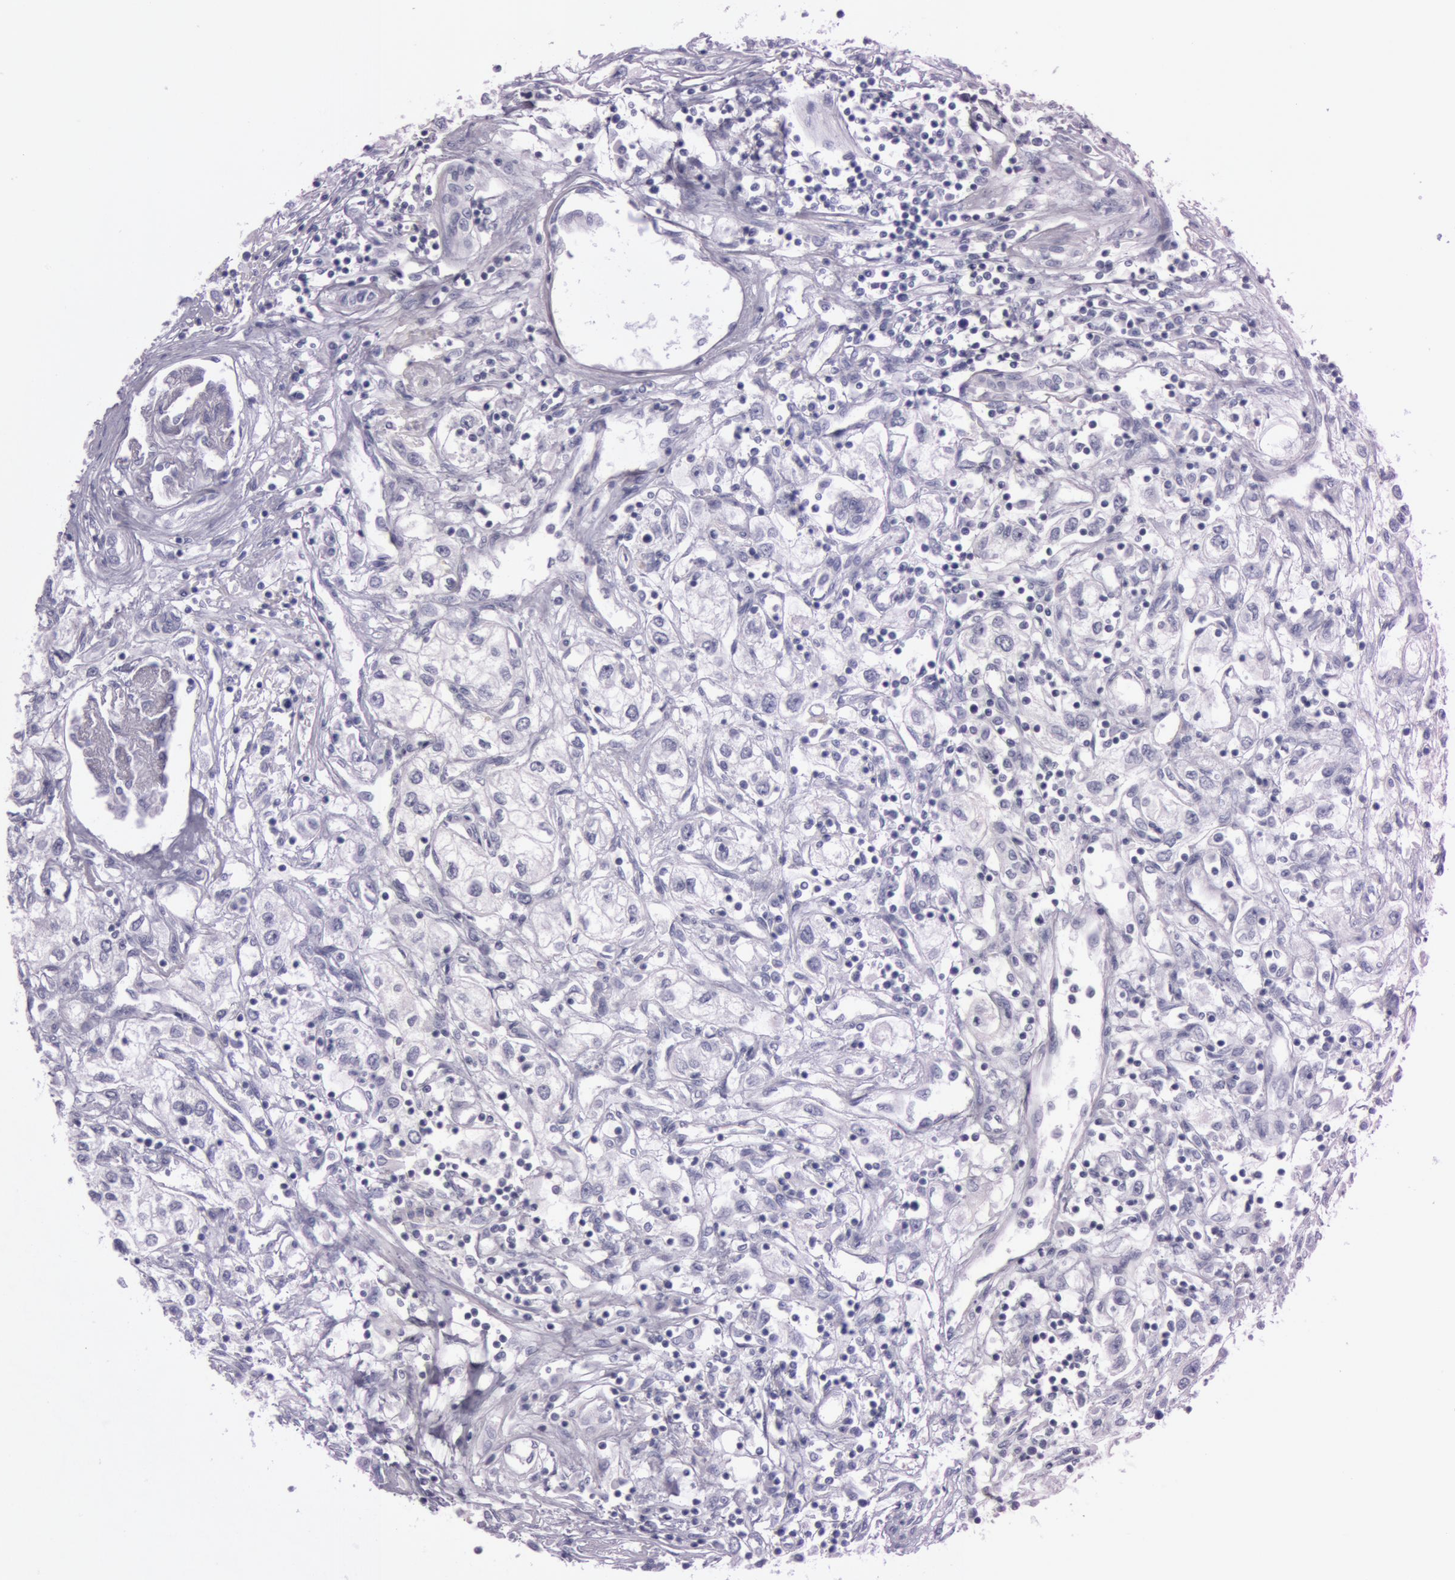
{"staining": {"intensity": "negative", "quantity": "none", "location": "none"}, "tissue": "renal cancer", "cell_type": "Tumor cells", "image_type": "cancer", "snomed": [{"axis": "morphology", "description": "Adenocarcinoma, NOS"}, {"axis": "topography", "description": "Kidney"}], "caption": "High magnification brightfield microscopy of renal adenocarcinoma stained with DAB (3,3'-diaminobenzidine) (brown) and counterstained with hematoxylin (blue): tumor cells show no significant positivity. (IHC, brightfield microscopy, high magnification).", "gene": "S100A7", "patient": {"sex": "male", "age": 57}}